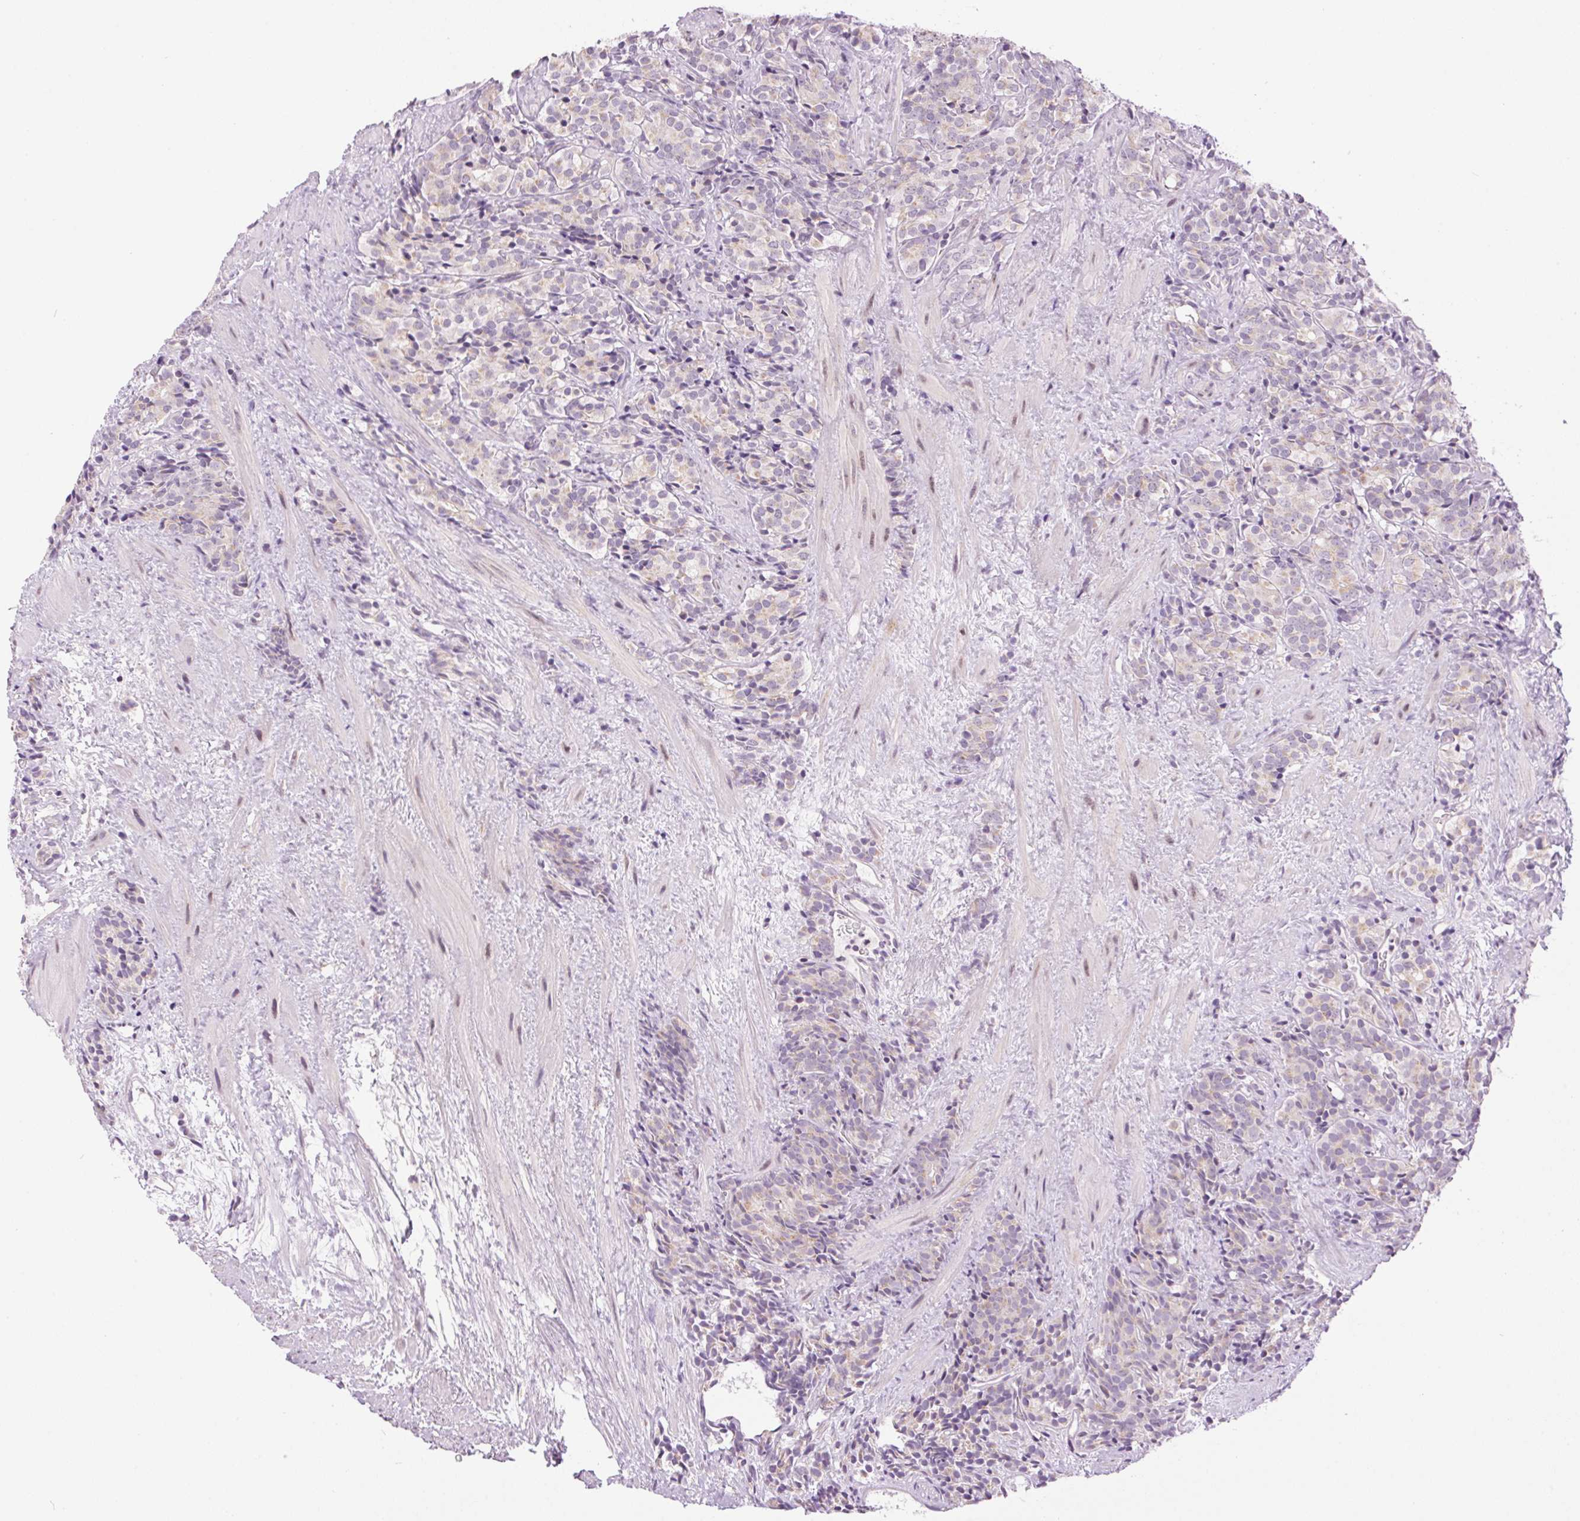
{"staining": {"intensity": "negative", "quantity": "none", "location": "none"}, "tissue": "prostate cancer", "cell_type": "Tumor cells", "image_type": "cancer", "snomed": [{"axis": "morphology", "description": "Adenocarcinoma, High grade"}, {"axis": "topography", "description": "Prostate"}], "caption": "Protein analysis of adenocarcinoma (high-grade) (prostate) exhibits no significant staining in tumor cells. Brightfield microscopy of IHC stained with DAB (brown) and hematoxylin (blue), captured at high magnification.", "gene": "SMIM13", "patient": {"sex": "male", "age": 84}}